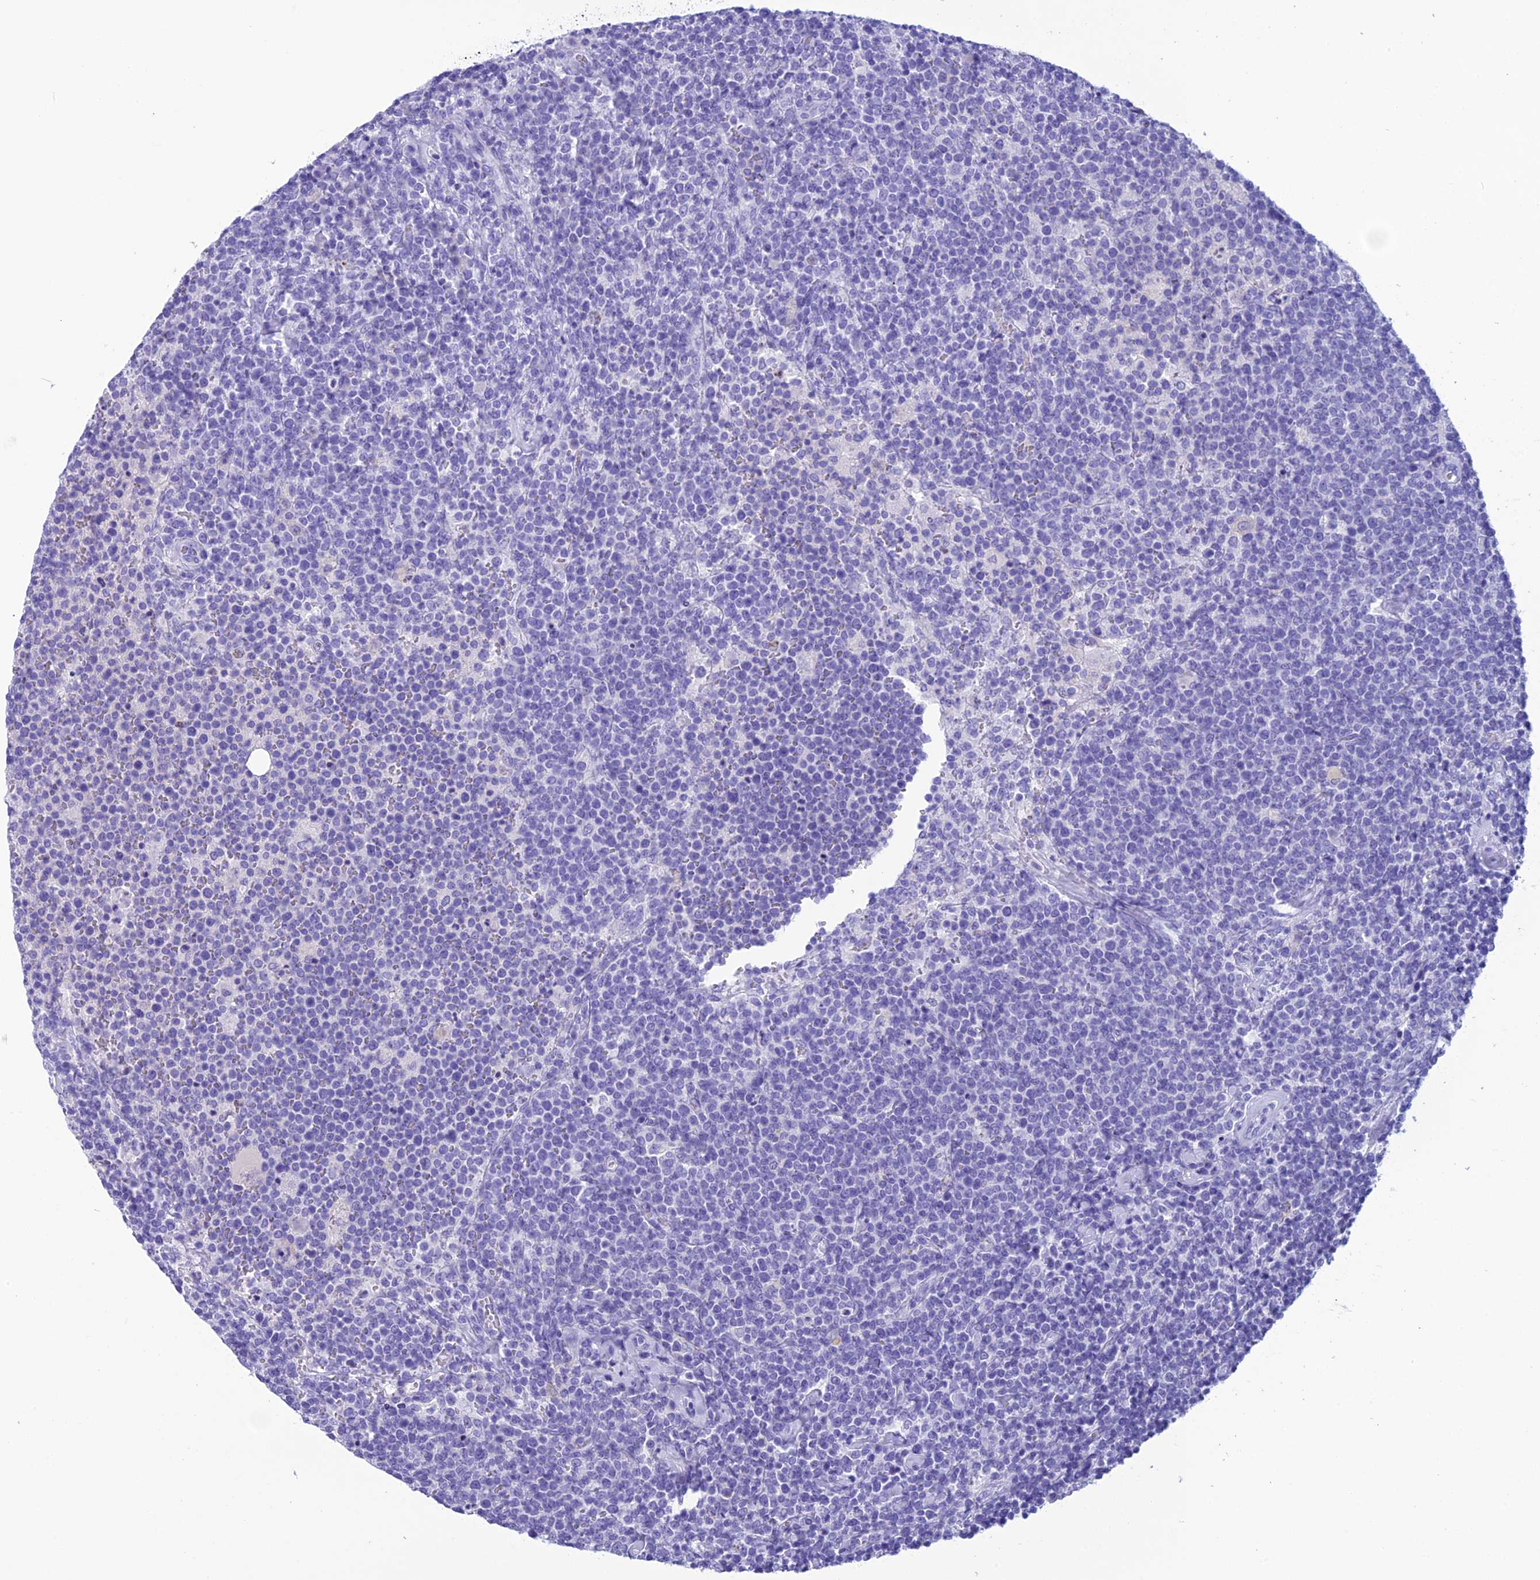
{"staining": {"intensity": "negative", "quantity": "none", "location": "none"}, "tissue": "lymphoma", "cell_type": "Tumor cells", "image_type": "cancer", "snomed": [{"axis": "morphology", "description": "Malignant lymphoma, non-Hodgkin's type, High grade"}, {"axis": "topography", "description": "Lymph node"}], "caption": "This is a image of immunohistochemistry staining of lymphoma, which shows no staining in tumor cells.", "gene": "TRAM1L1", "patient": {"sex": "male", "age": 61}}